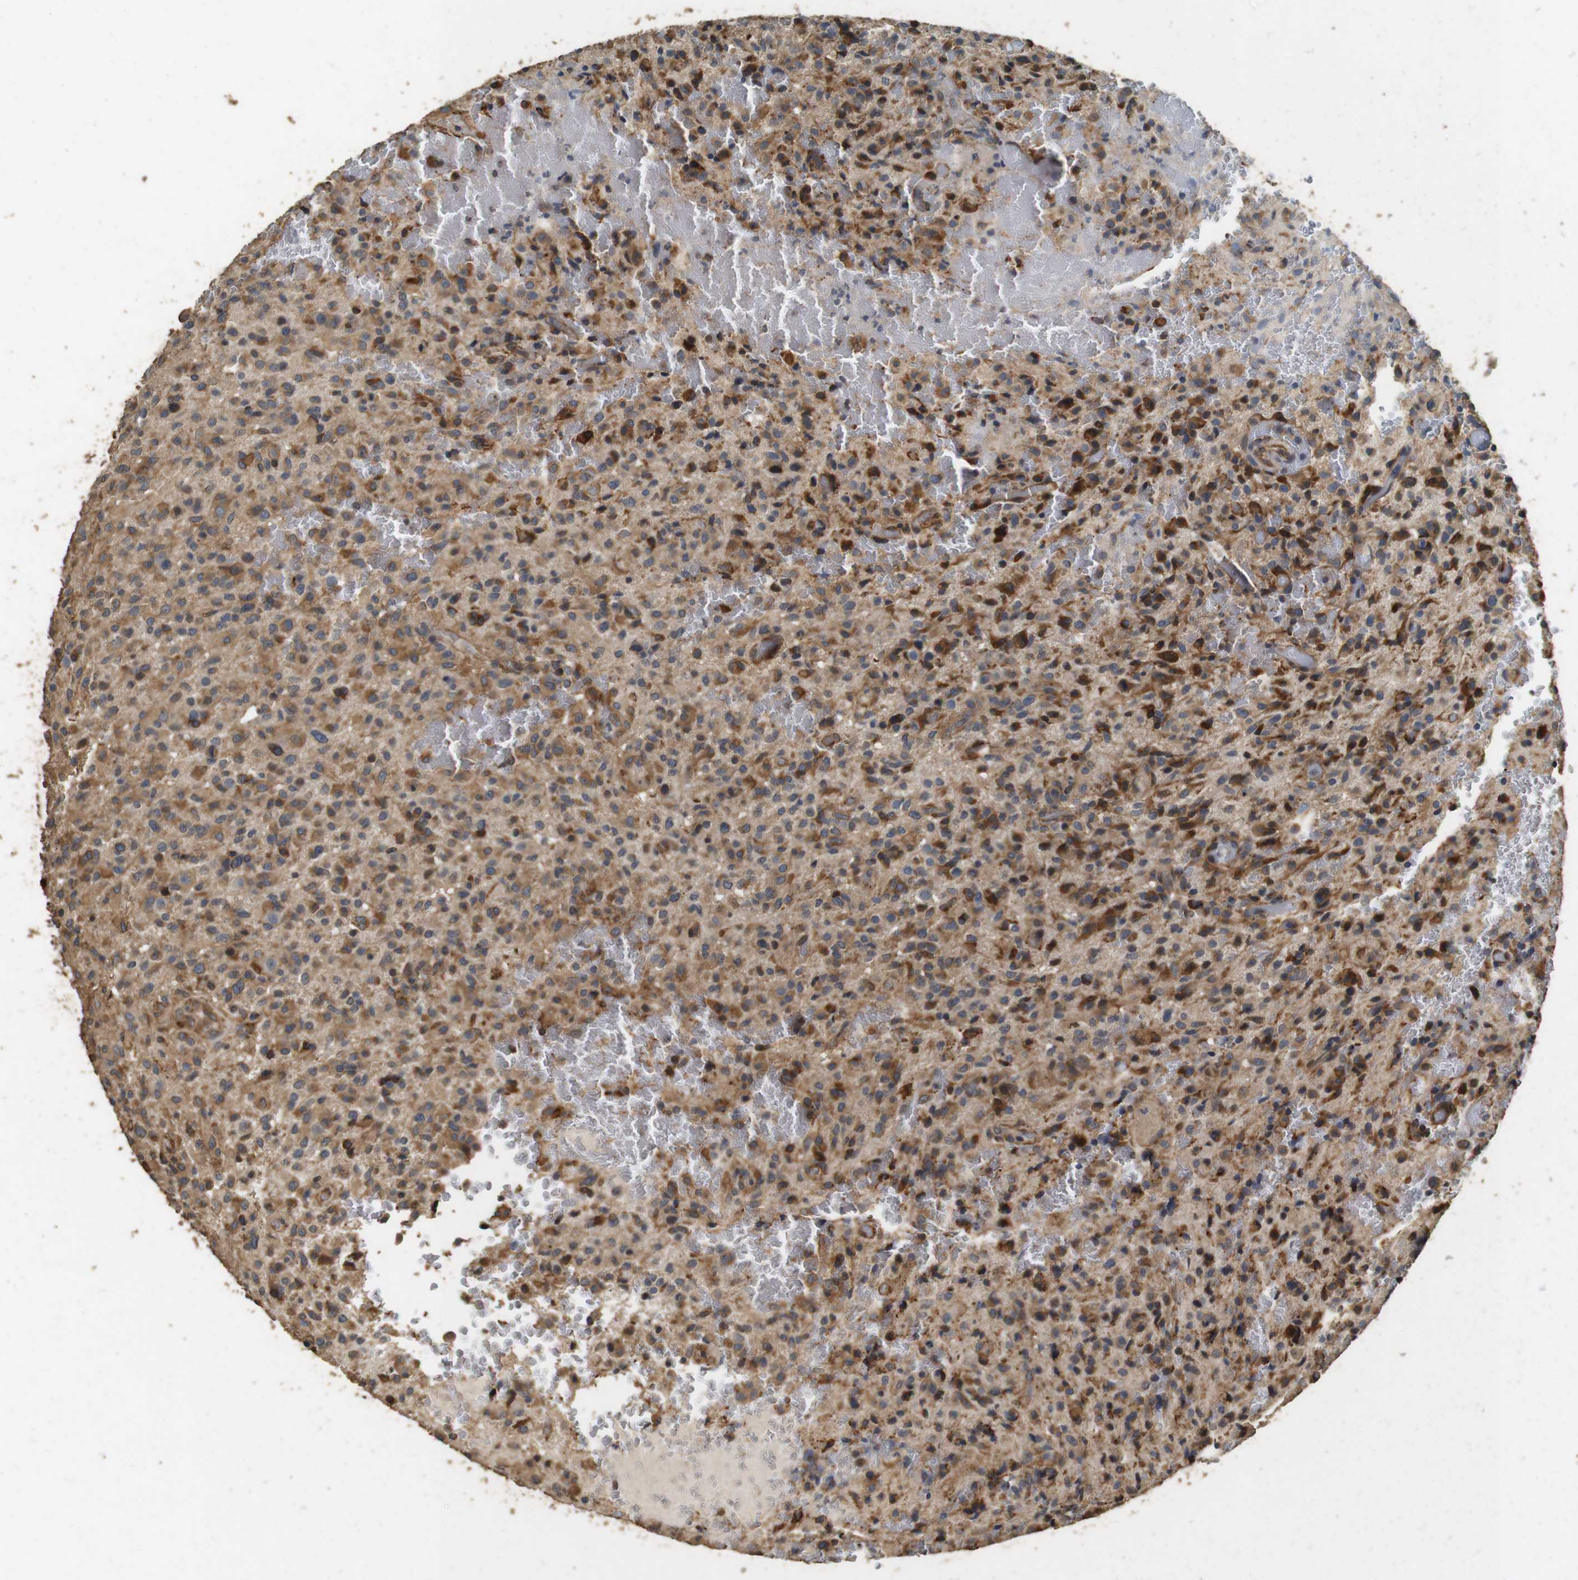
{"staining": {"intensity": "strong", "quantity": "25%-75%", "location": "cytoplasmic/membranous"}, "tissue": "glioma", "cell_type": "Tumor cells", "image_type": "cancer", "snomed": [{"axis": "morphology", "description": "Glioma, malignant, High grade"}, {"axis": "topography", "description": "Brain"}], "caption": "IHC staining of malignant glioma (high-grade), which reveals high levels of strong cytoplasmic/membranous staining in about 25%-75% of tumor cells indicating strong cytoplasmic/membranous protein positivity. The staining was performed using DAB (brown) for protein detection and nuclei were counterstained in hematoxylin (blue).", "gene": "CNPY4", "patient": {"sex": "male", "age": 71}}